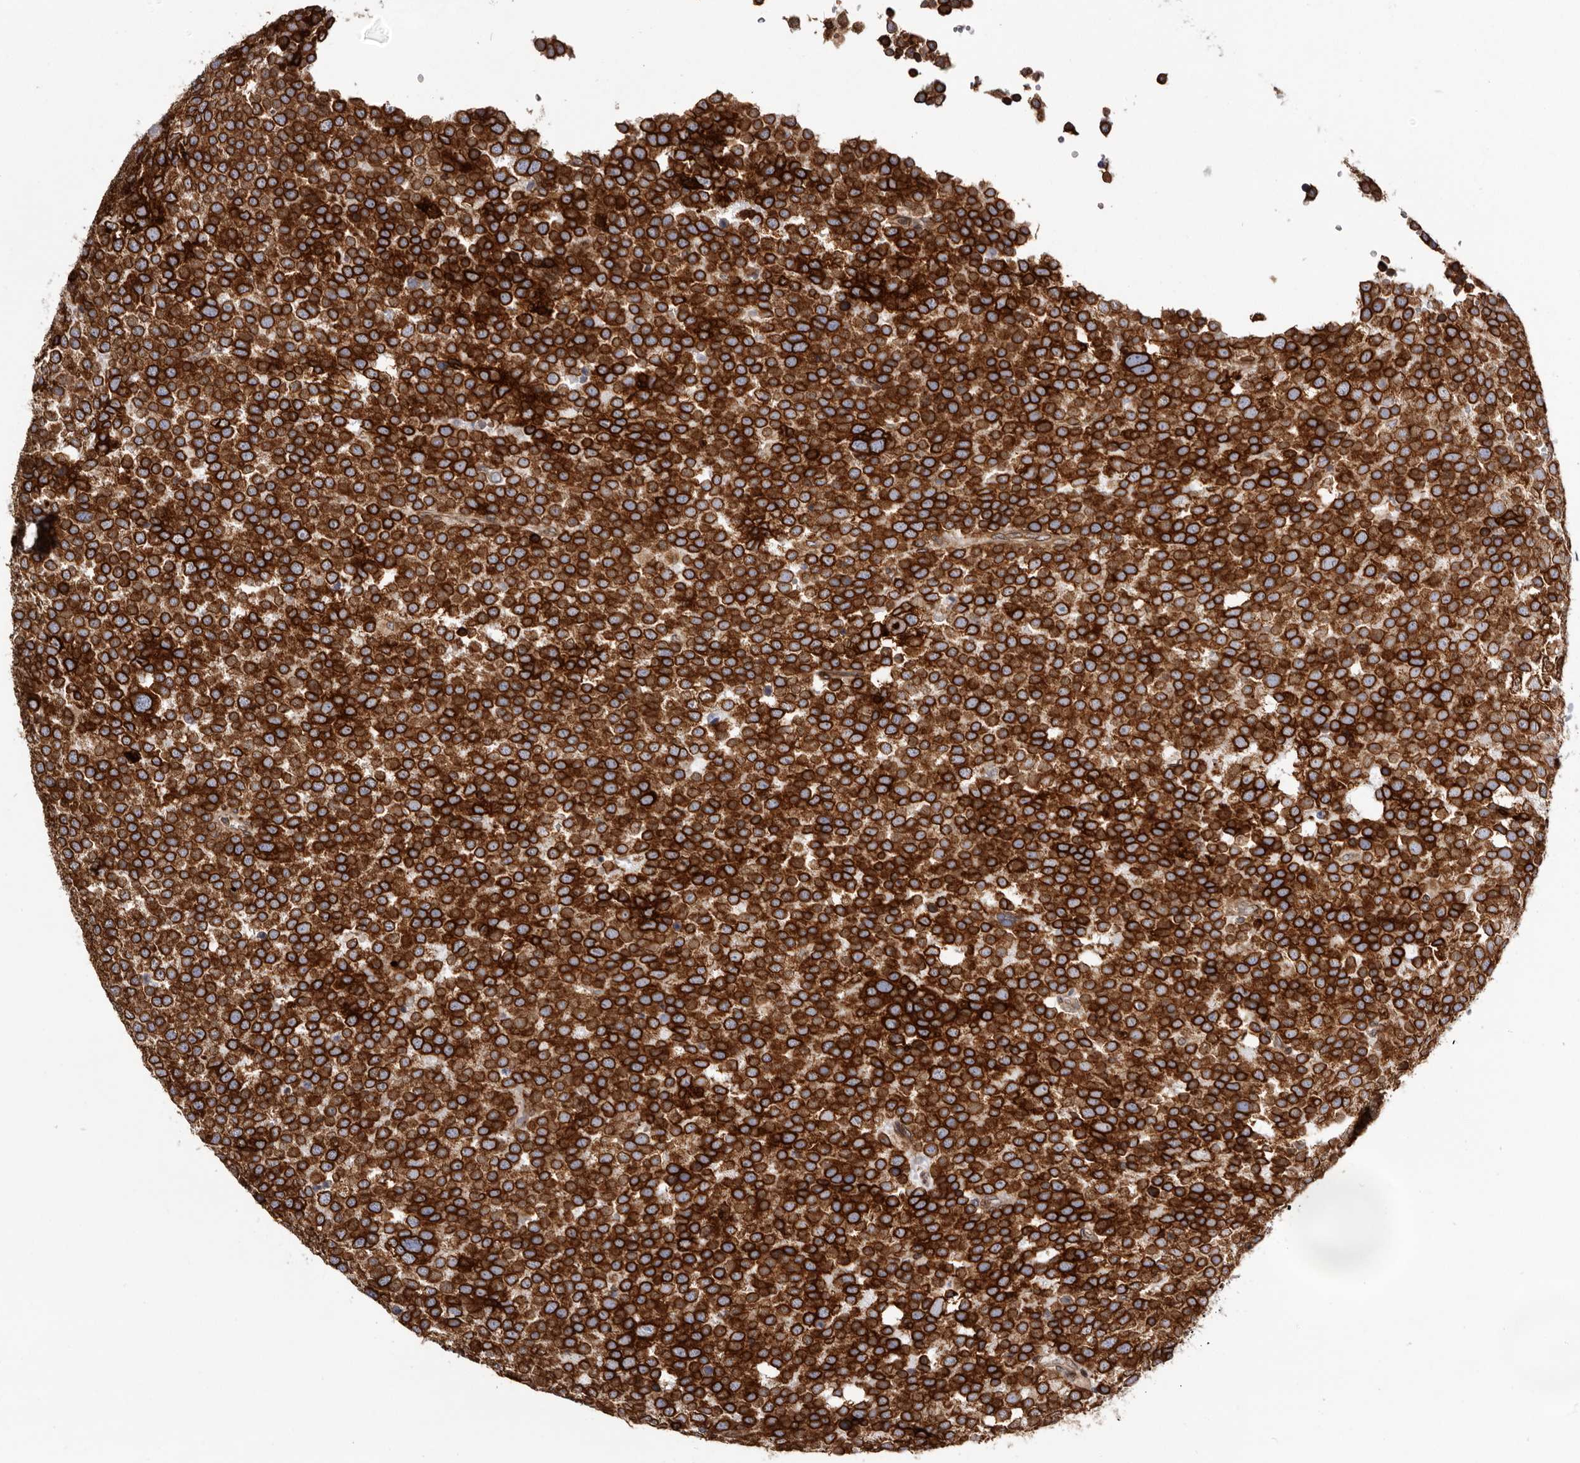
{"staining": {"intensity": "strong", "quantity": ">75%", "location": "cytoplasmic/membranous"}, "tissue": "testis cancer", "cell_type": "Tumor cells", "image_type": "cancer", "snomed": [{"axis": "morphology", "description": "Seminoma, NOS"}, {"axis": "topography", "description": "Testis"}], "caption": "A photomicrograph showing strong cytoplasmic/membranous staining in about >75% of tumor cells in seminoma (testis), as visualized by brown immunohistochemical staining.", "gene": "C4orf3", "patient": {"sex": "male", "age": 71}}